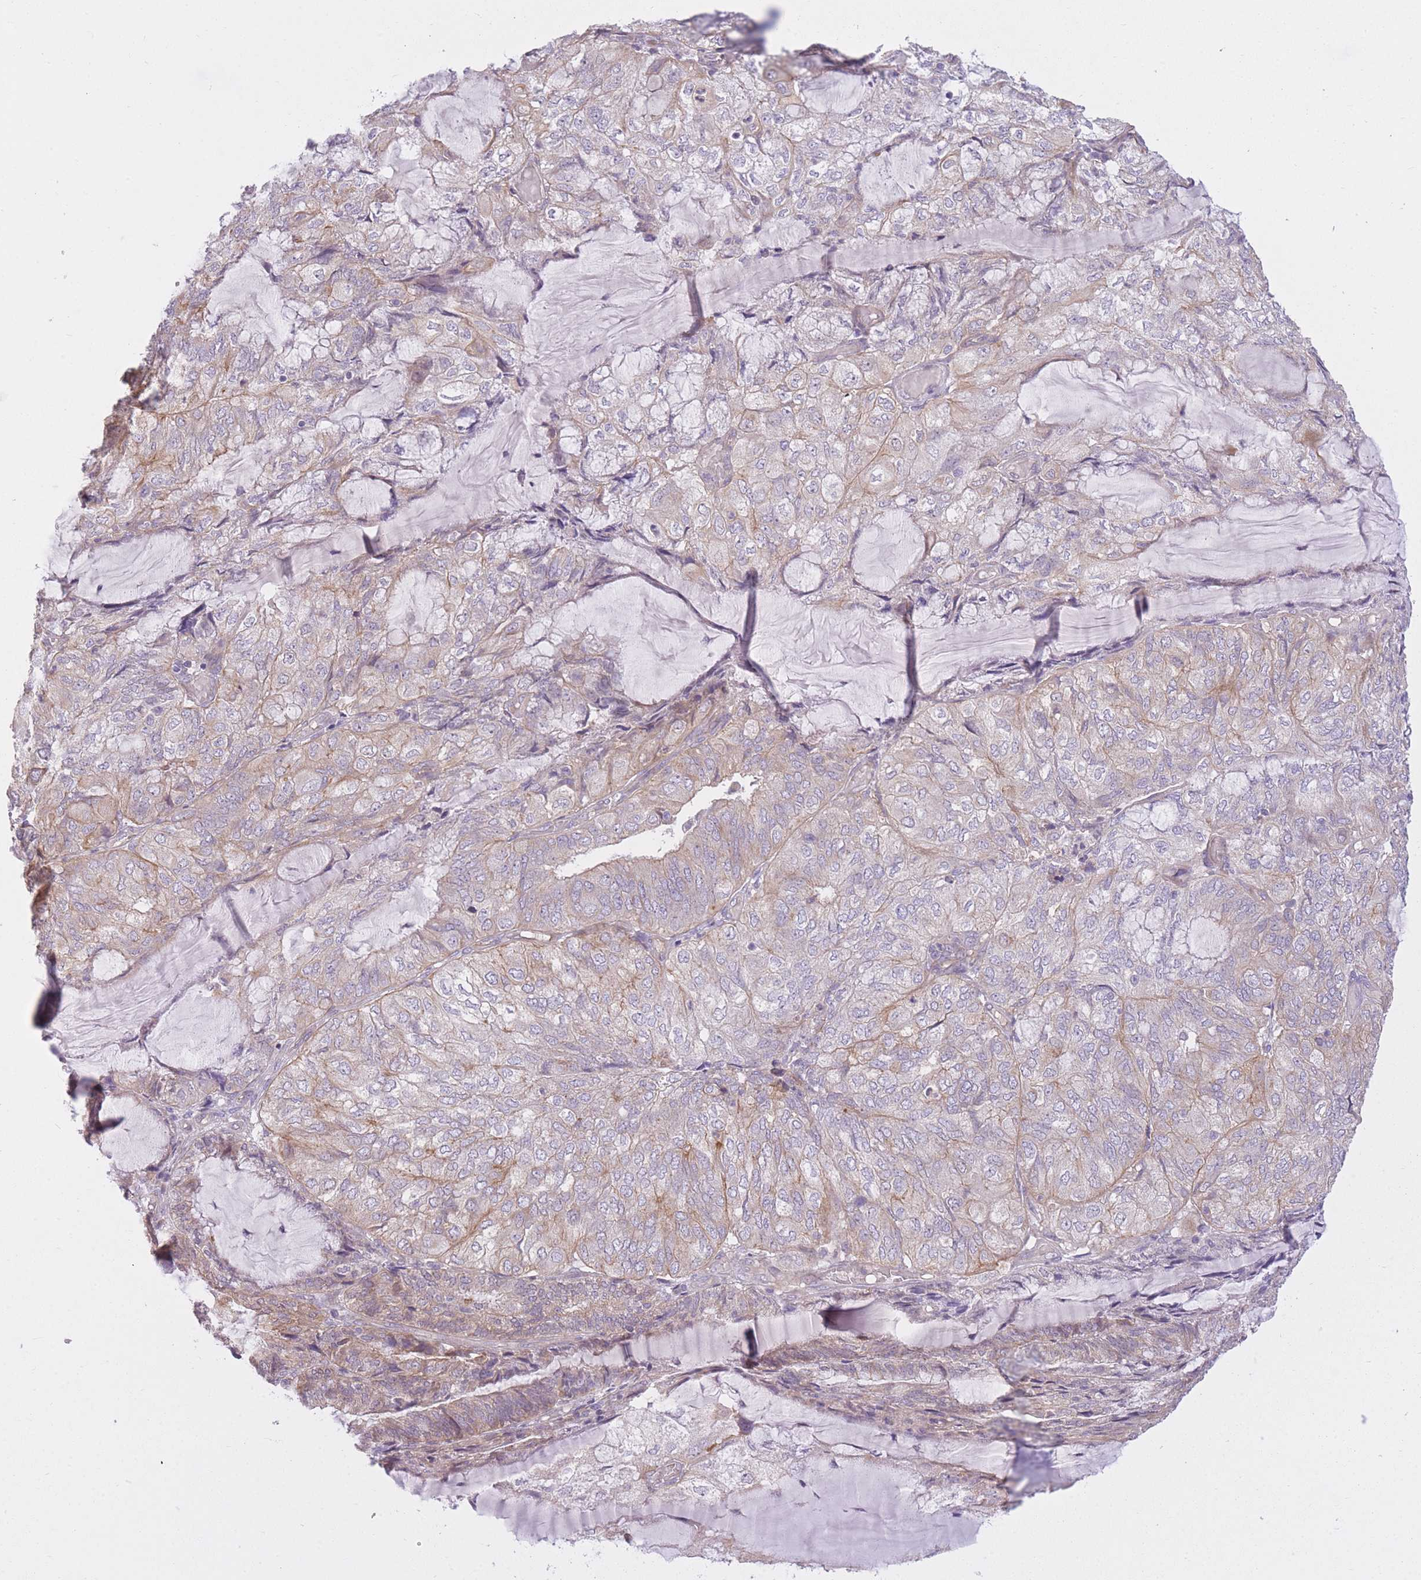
{"staining": {"intensity": "weak", "quantity": "25%-75%", "location": "cytoplasmic/membranous"}, "tissue": "endometrial cancer", "cell_type": "Tumor cells", "image_type": "cancer", "snomed": [{"axis": "morphology", "description": "Adenocarcinoma, NOS"}, {"axis": "topography", "description": "Endometrium"}], "caption": "Protein staining reveals weak cytoplasmic/membranous positivity in about 25%-75% of tumor cells in endometrial cancer. (DAB = brown stain, brightfield microscopy at high magnification).", "gene": "REV1", "patient": {"sex": "female", "age": 81}}